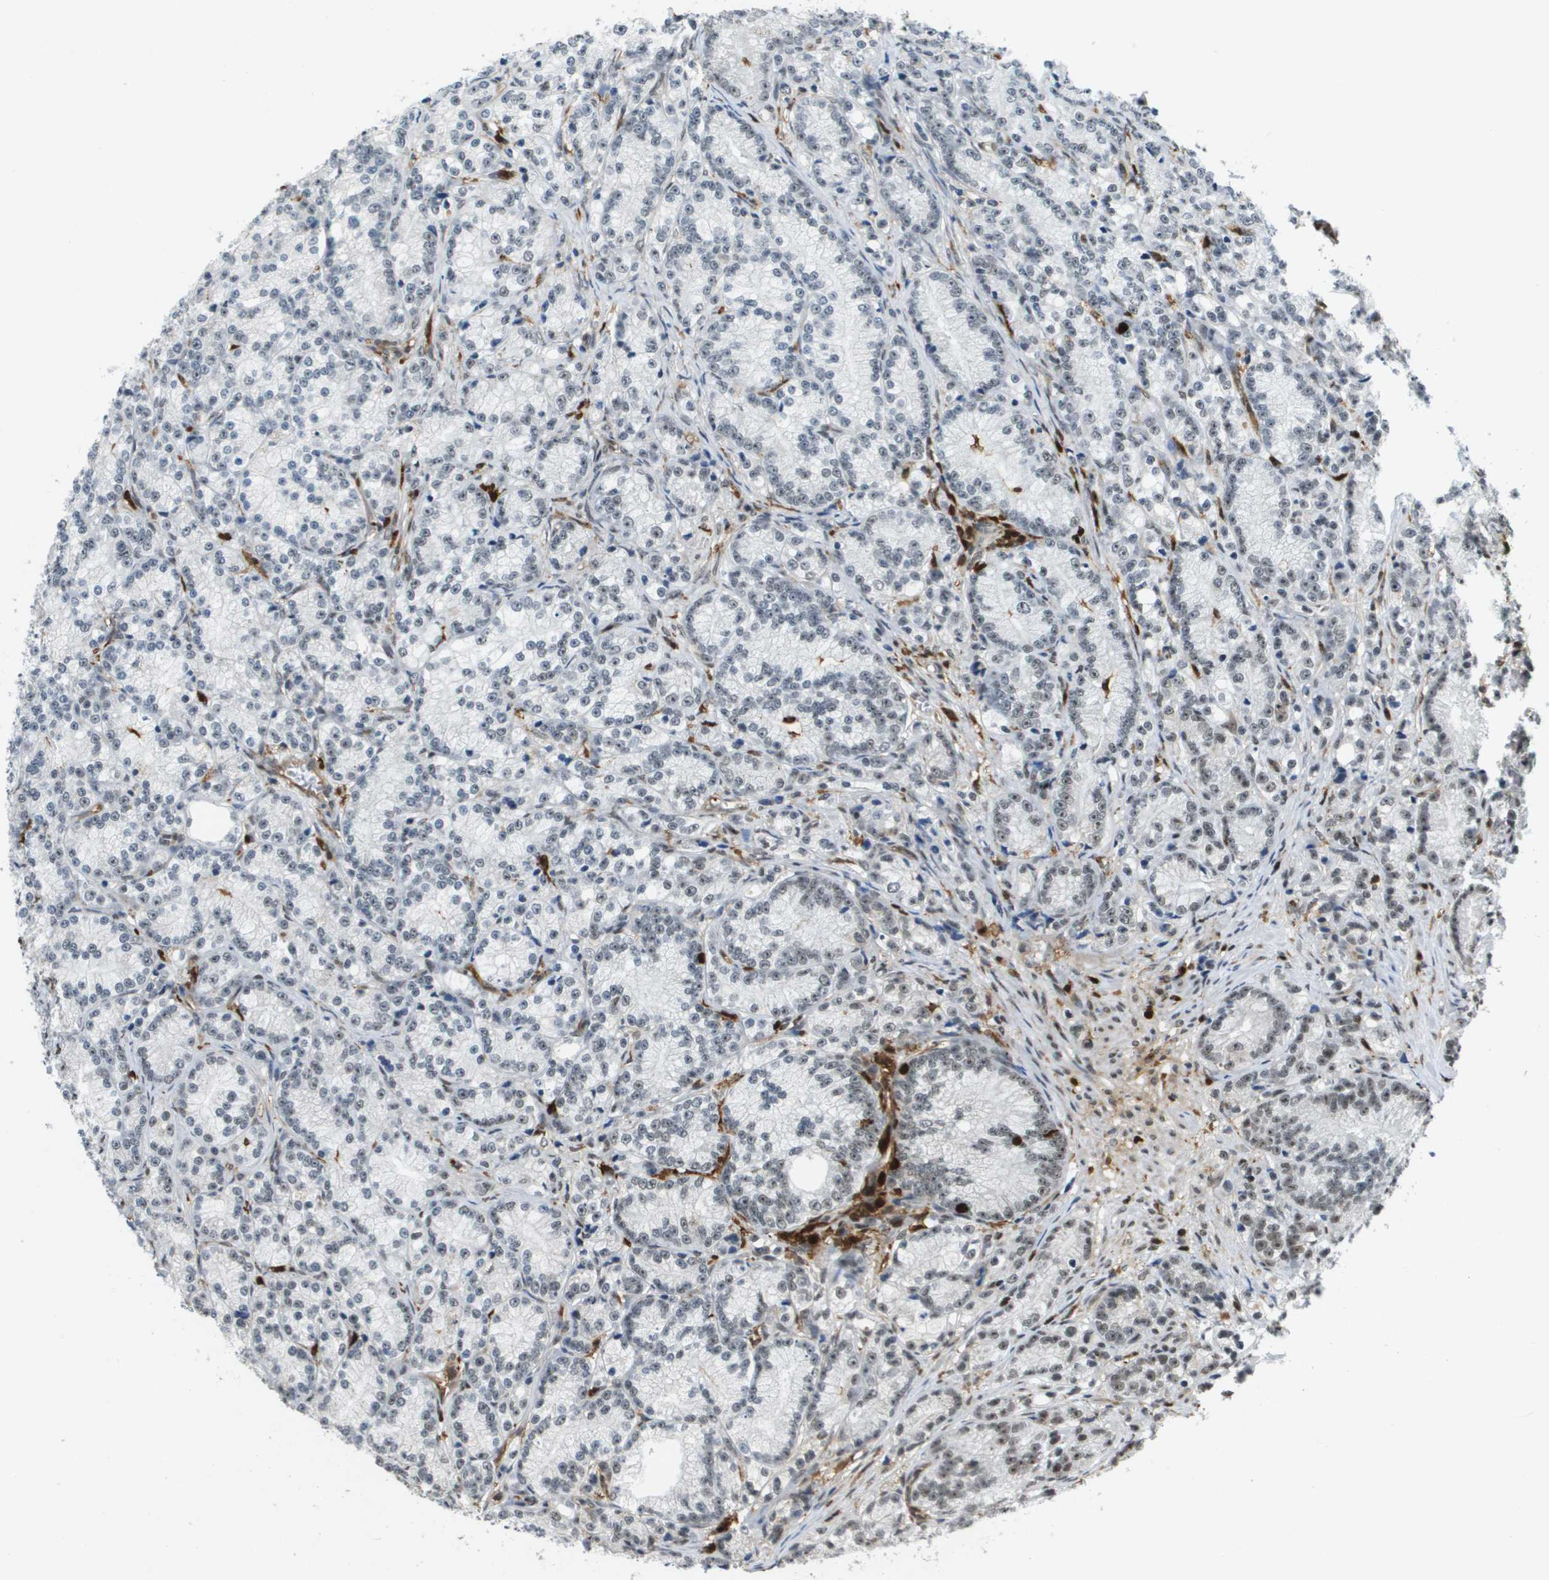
{"staining": {"intensity": "negative", "quantity": "none", "location": "none"}, "tissue": "prostate cancer", "cell_type": "Tumor cells", "image_type": "cancer", "snomed": [{"axis": "morphology", "description": "Adenocarcinoma, Low grade"}, {"axis": "topography", "description": "Prostate"}], "caption": "An image of prostate cancer (adenocarcinoma (low-grade)) stained for a protein displays no brown staining in tumor cells.", "gene": "EP400", "patient": {"sex": "male", "age": 89}}